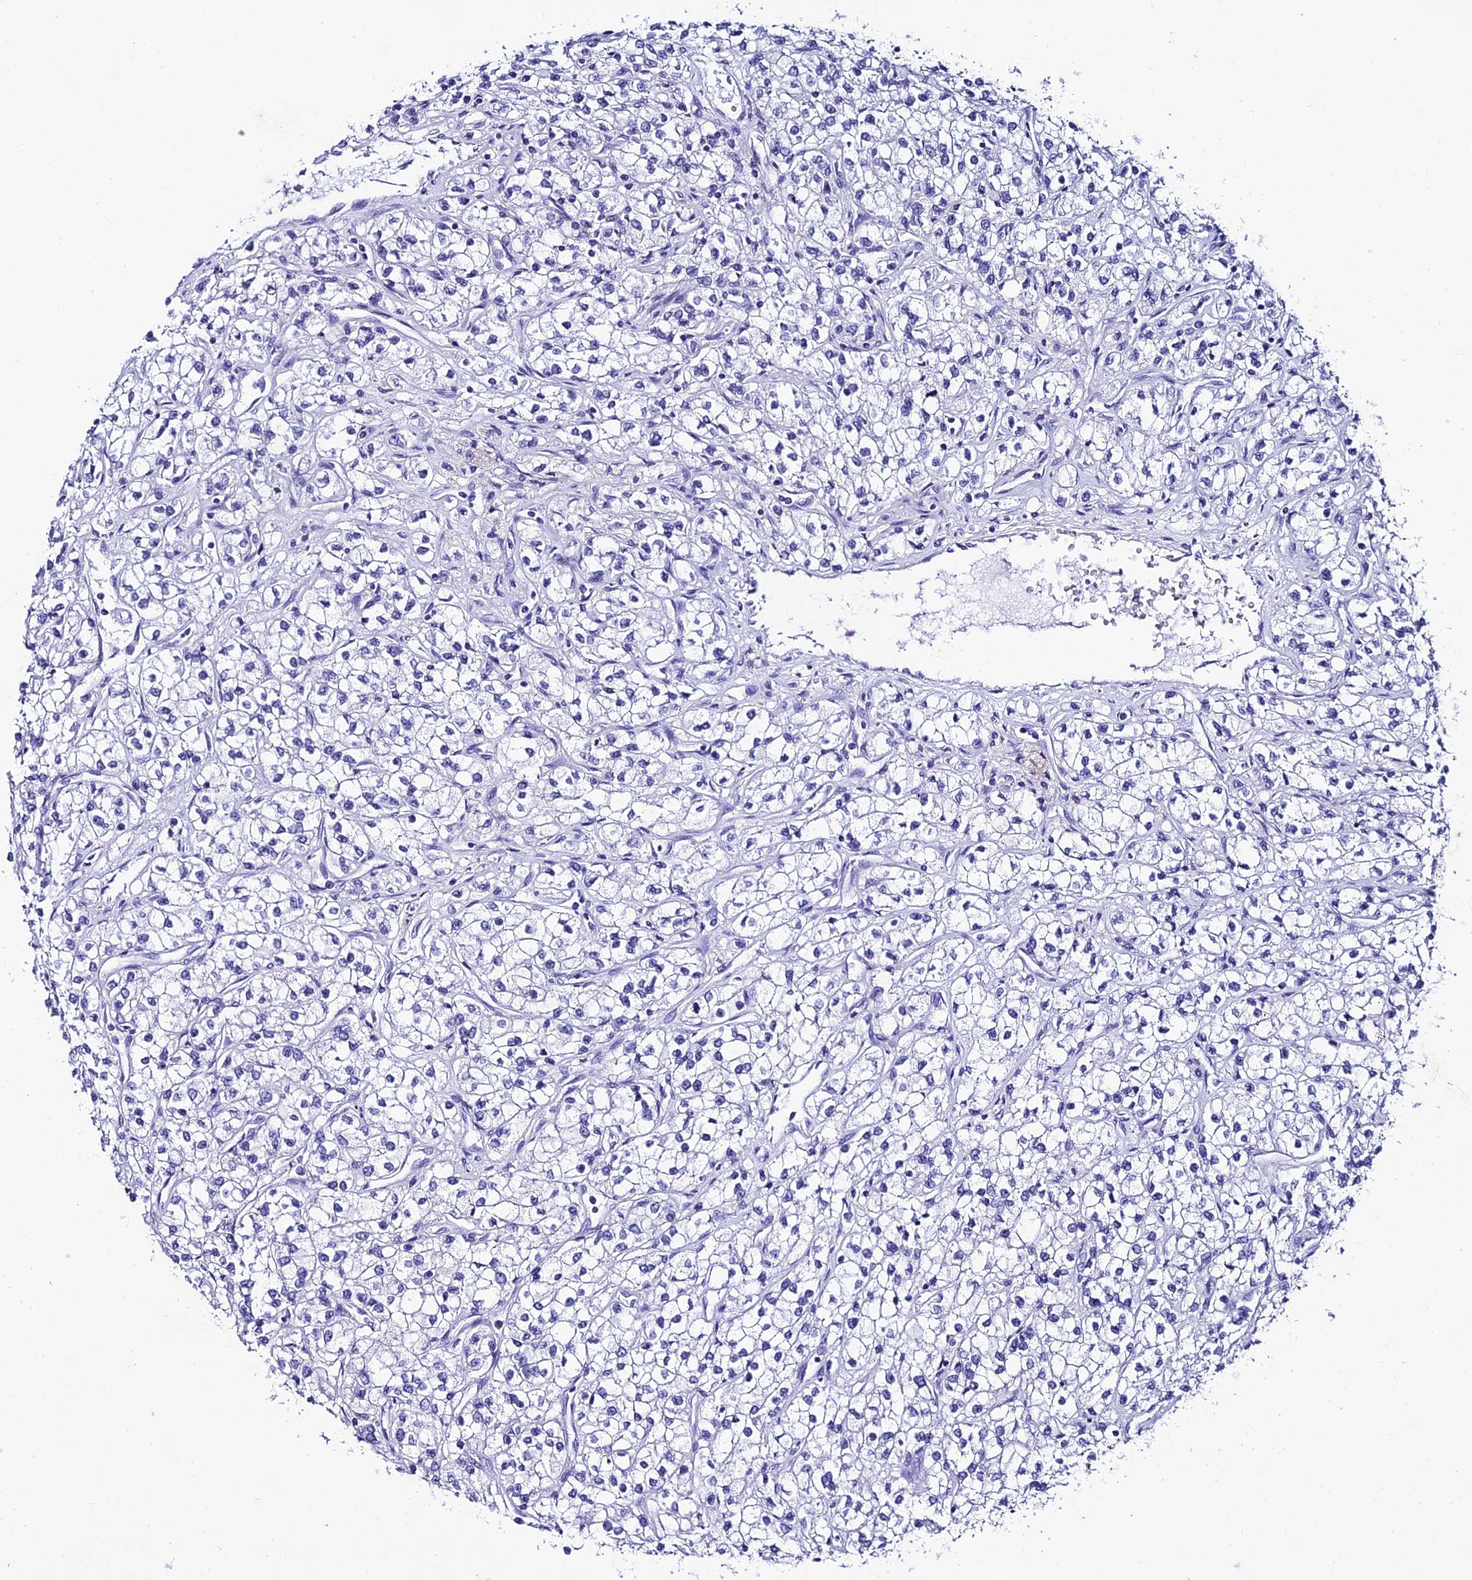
{"staining": {"intensity": "negative", "quantity": "none", "location": "none"}, "tissue": "renal cancer", "cell_type": "Tumor cells", "image_type": "cancer", "snomed": [{"axis": "morphology", "description": "Adenocarcinoma, NOS"}, {"axis": "topography", "description": "Kidney"}], "caption": "Tumor cells show no significant protein staining in renal adenocarcinoma.", "gene": "REEP4", "patient": {"sex": "male", "age": 80}}